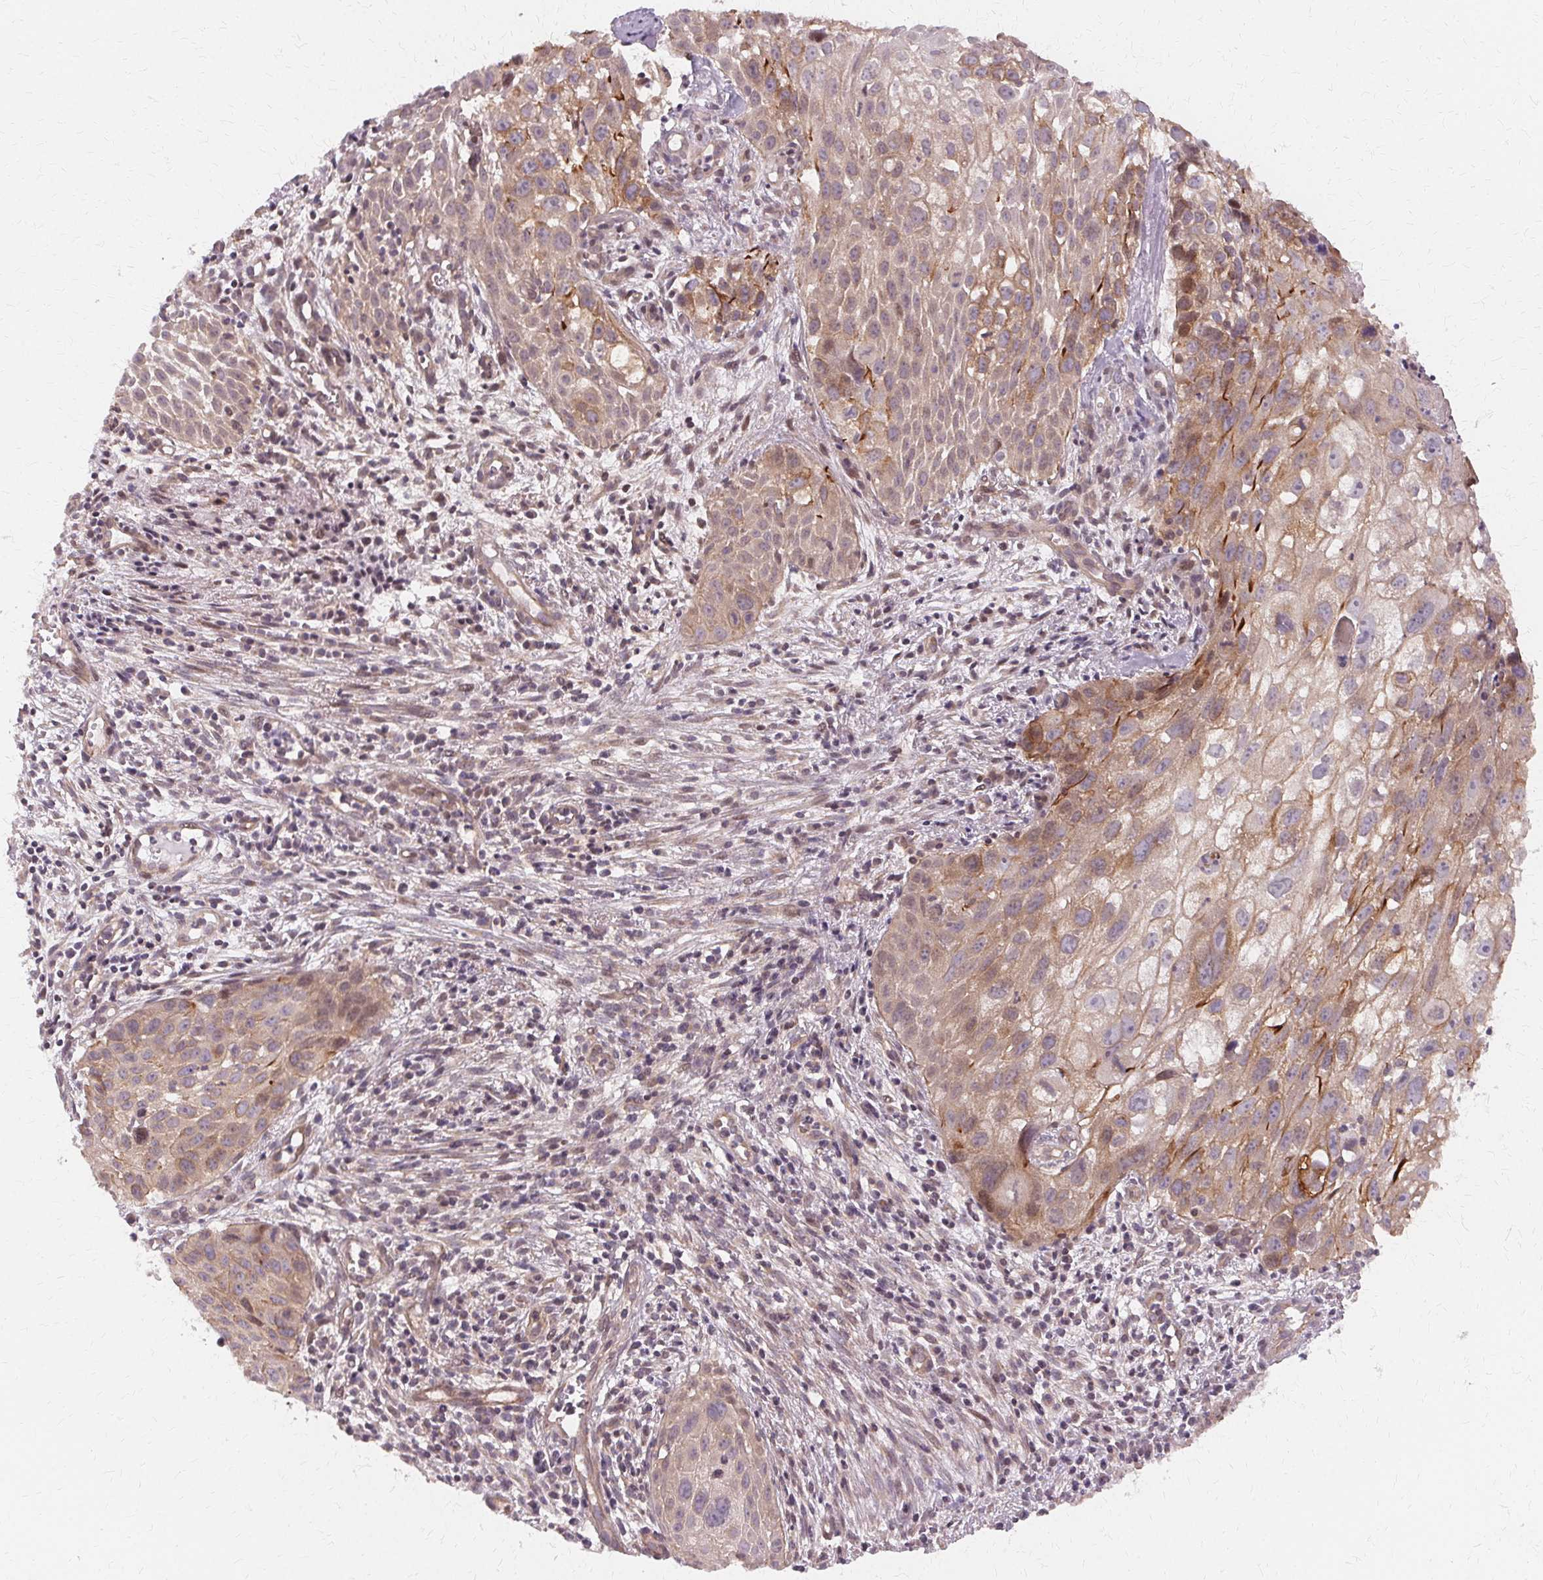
{"staining": {"intensity": "moderate", "quantity": "25%-75%", "location": "cytoplasmic/membranous"}, "tissue": "cervical cancer", "cell_type": "Tumor cells", "image_type": "cancer", "snomed": [{"axis": "morphology", "description": "Squamous cell carcinoma, NOS"}, {"axis": "topography", "description": "Cervix"}], "caption": "Immunohistochemical staining of human cervical cancer reveals moderate cytoplasmic/membranous protein expression in about 25%-75% of tumor cells.", "gene": "USP8", "patient": {"sex": "female", "age": 53}}